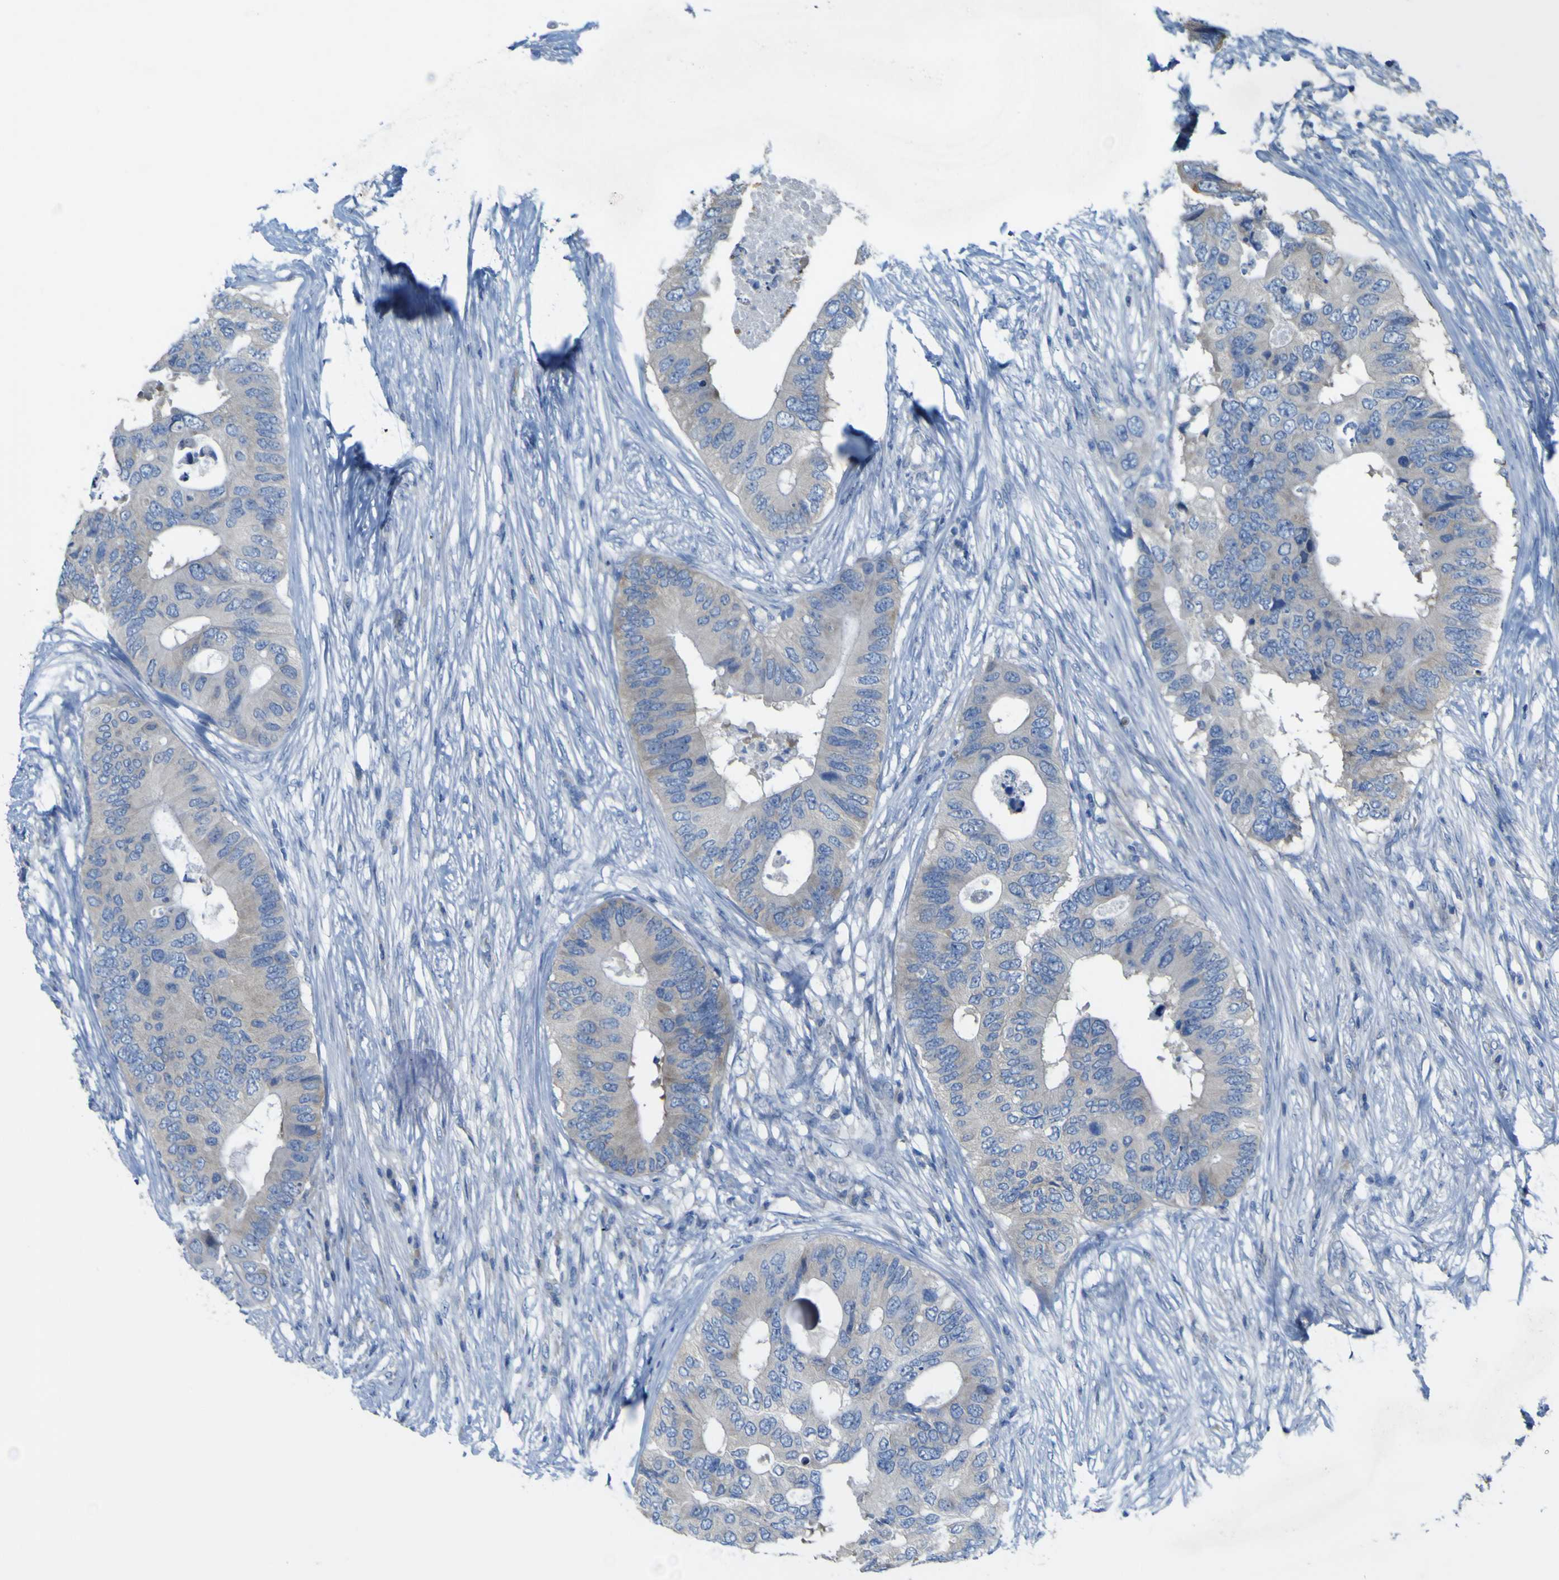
{"staining": {"intensity": "negative", "quantity": "none", "location": "none"}, "tissue": "colorectal cancer", "cell_type": "Tumor cells", "image_type": "cancer", "snomed": [{"axis": "morphology", "description": "Adenocarcinoma, NOS"}, {"axis": "topography", "description": "Colon"}], "caption": "Immunohistochemistry (IHC) photomicrograph of human adenocarcinoma (colorectal) stained for a protein (brown), which shows no staining in tumor cells.", "gene": "MYEOV", "patient": {"sex": "male", "age": 71}}